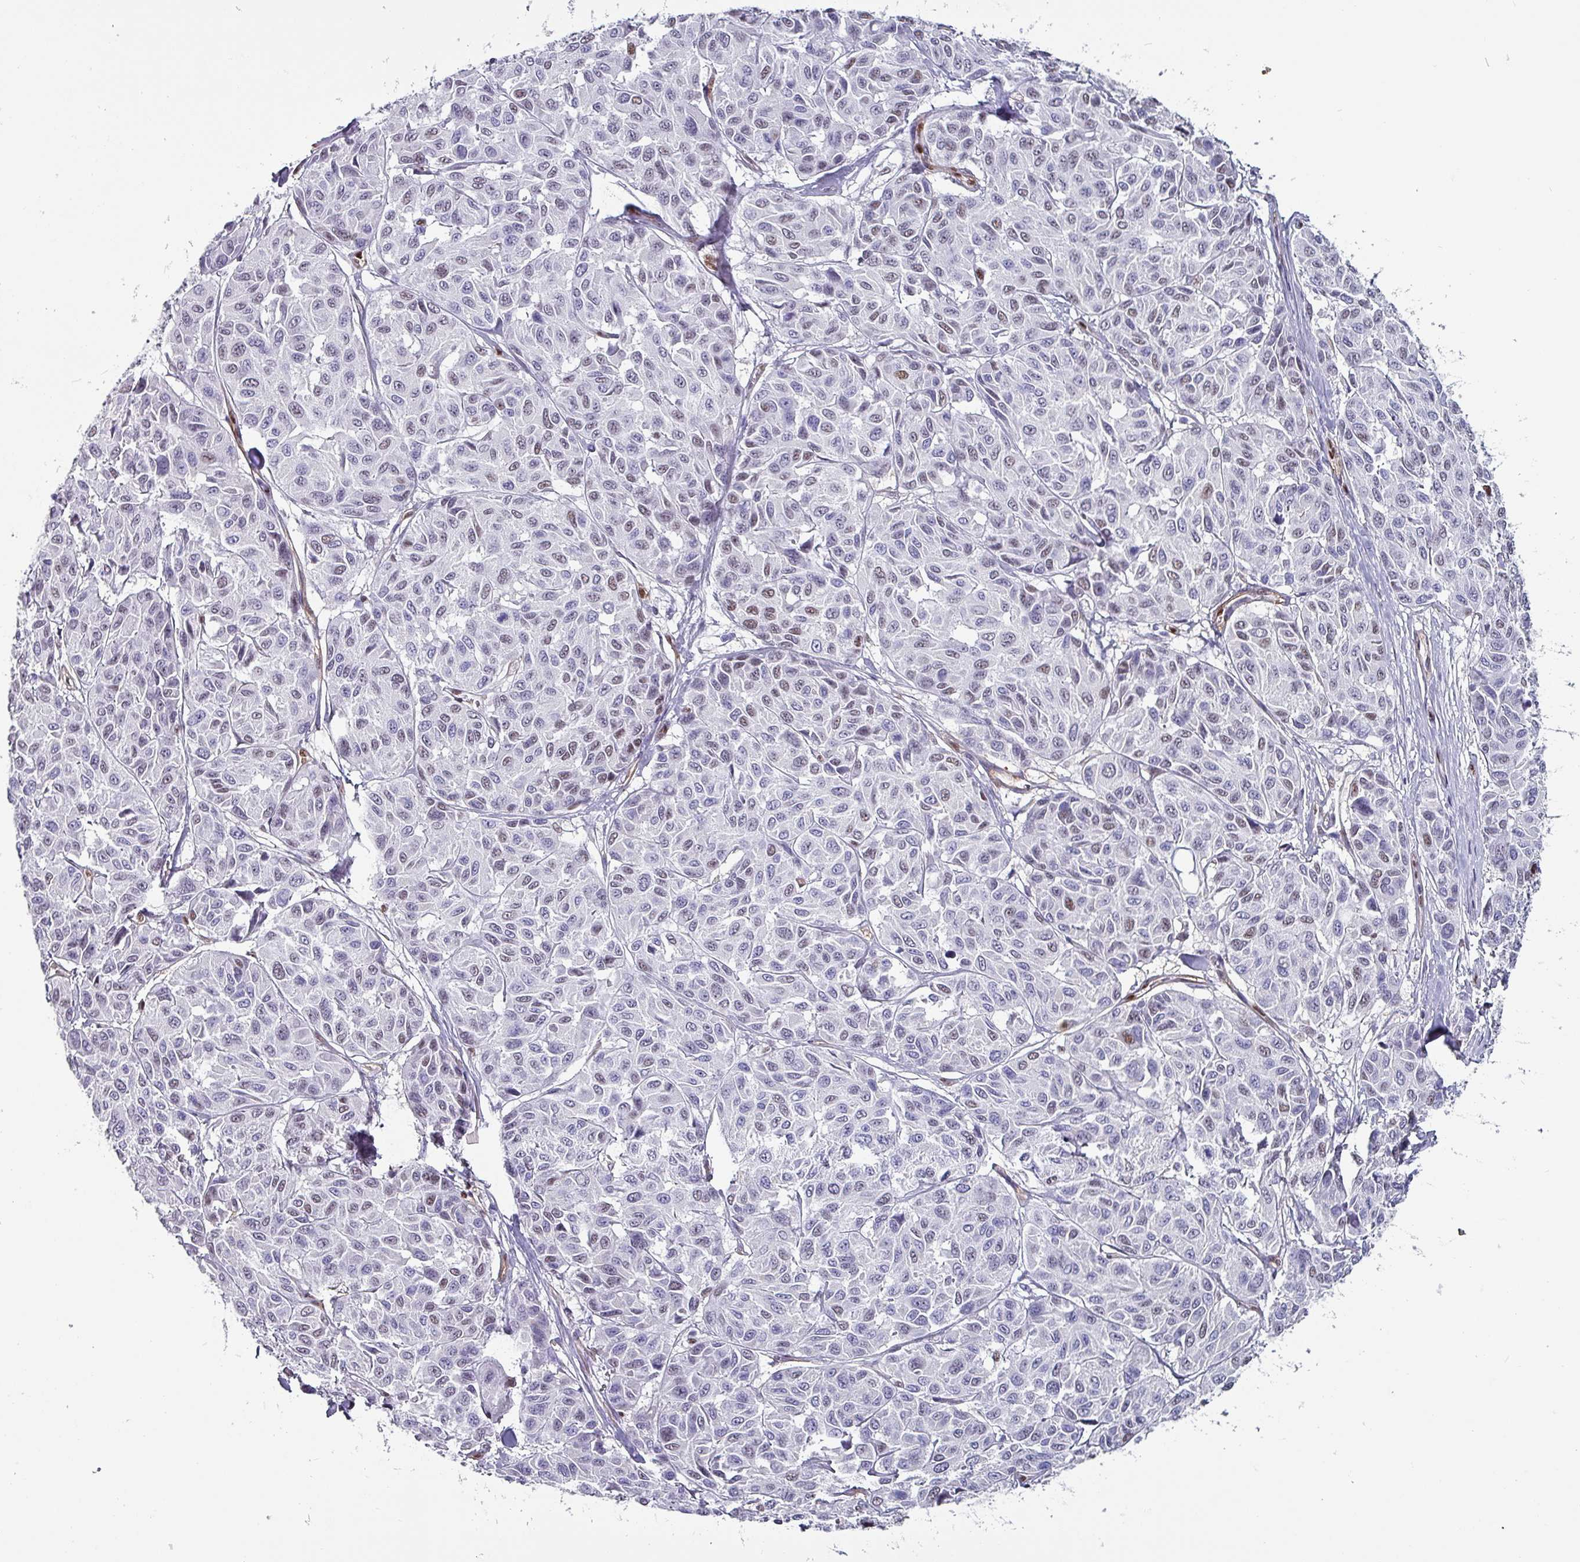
{"staining": {"intensity": "moderate", "quantity": "<25%", "location": "nuclear"}, "tissue": "melanoma", "cell_type": "Tumor cells", "image_type": "cancer", "snomed": [{"axis": "morphology", "description": "Malignant melanoma, NOS"}, {"axis": "topography", "description": "Skin"}], "caption": "The histopathology image reveals immunohistochemical staining of melanoma. There is moderate nuclear staining is identified in approximately <25% of tumor cells. (DAB IHC with brightfield microscopy, high magnification).", "gene": "ZNF816-ZNF321P", "patient": {"sex": "female", "age": 66}}